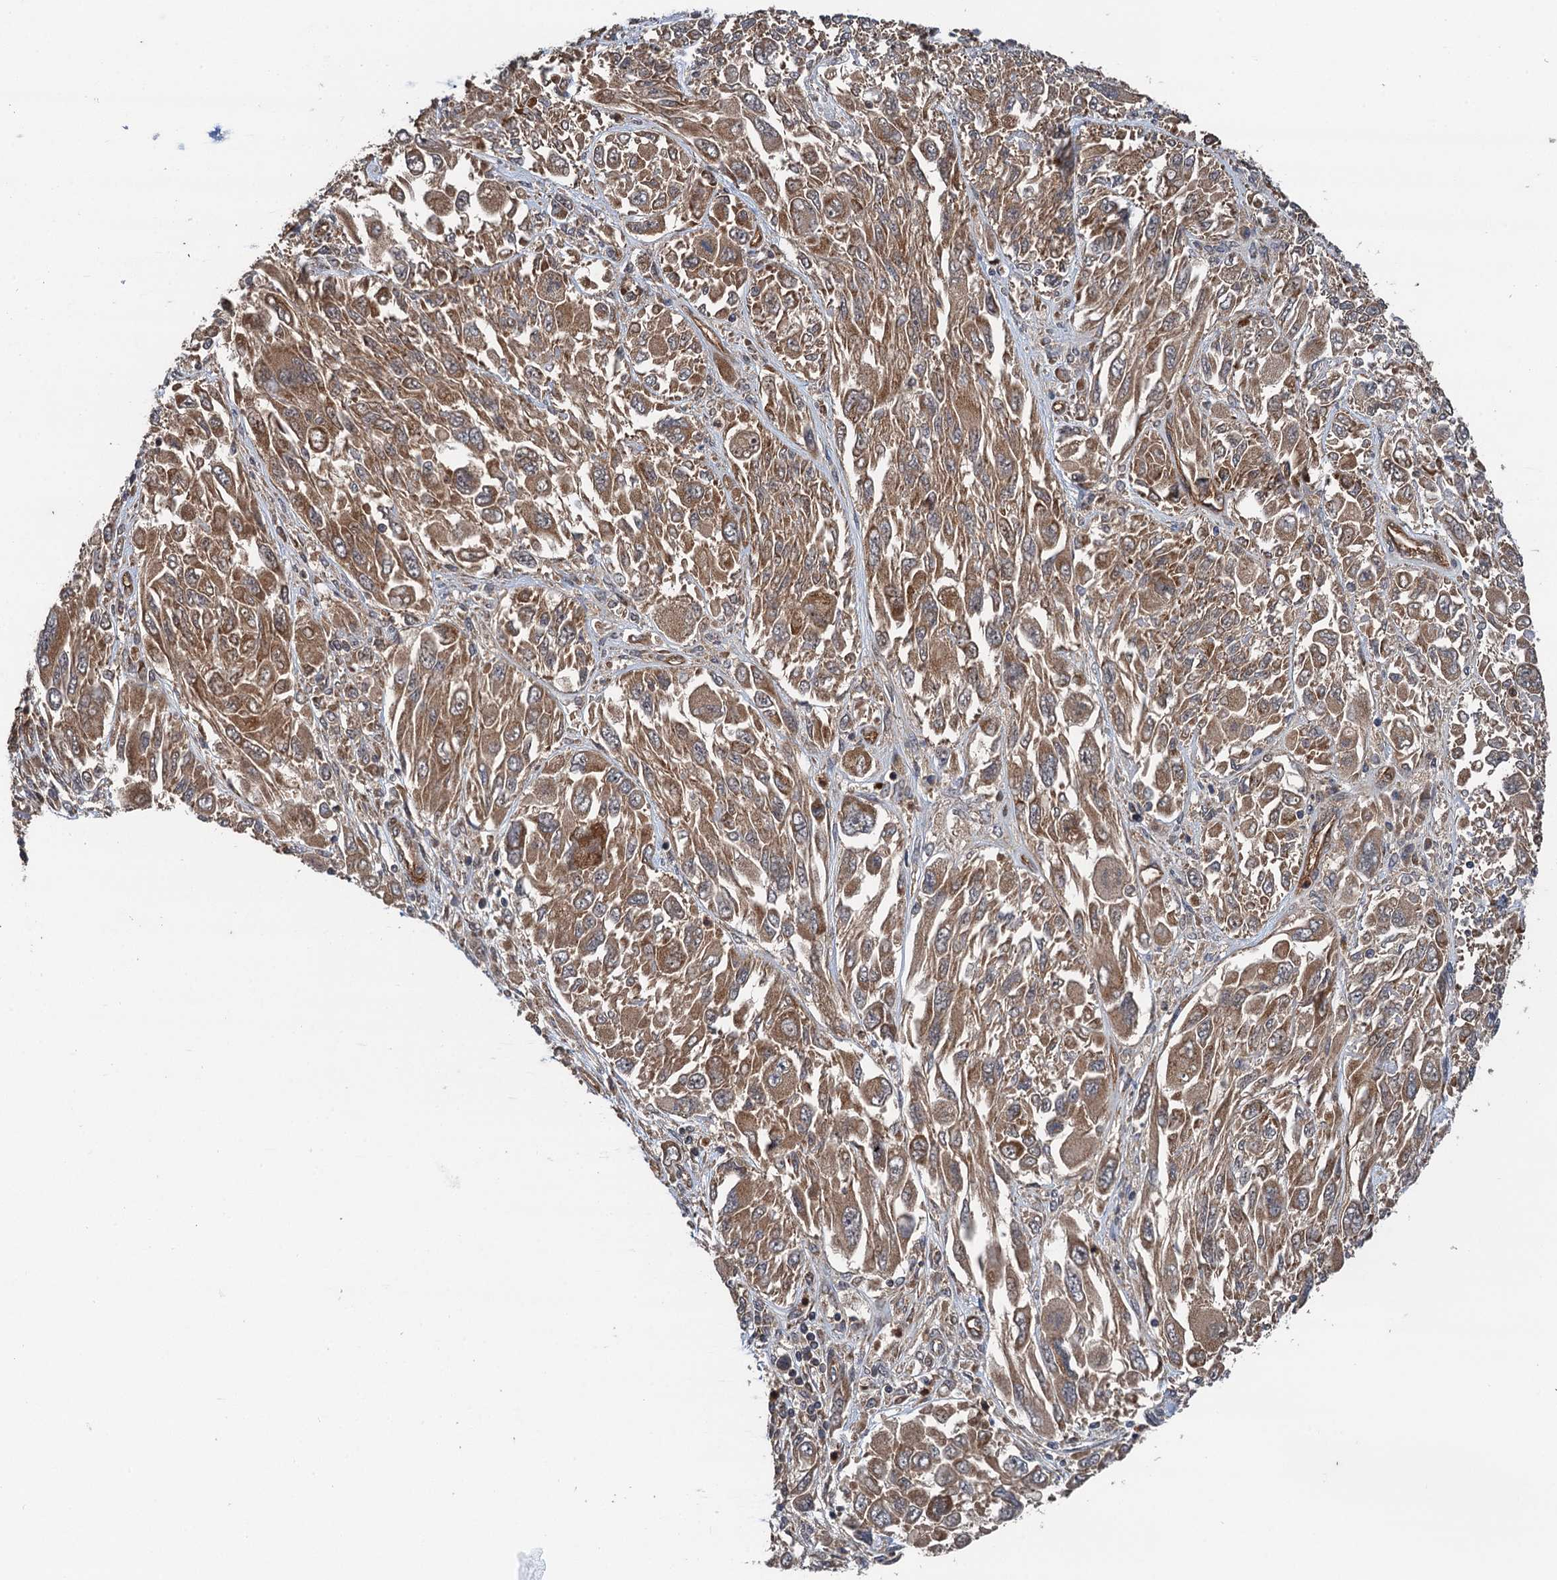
{"staining": {"intensity": "moderate", "quantity": ">75%", "location": "cytoplasmic/membranous"}, "tissue": "melanoma", "cell_type": "Tumor cells", "image_type": "cancer", "snomed": [{"axis": "morphology", "description": "Malignant melanoma, NOS"}, {"axis": "topography", "description": "Skin"}], "caption": "Moderate cytoplasmic/membranous expression for a protein is appreciated in approximately >75% of tumor cells of malignant melanoma using immunohistochemistry (IHC).", "gene": "NLRP10", "patient": {"sex": "female", "age": 91}}